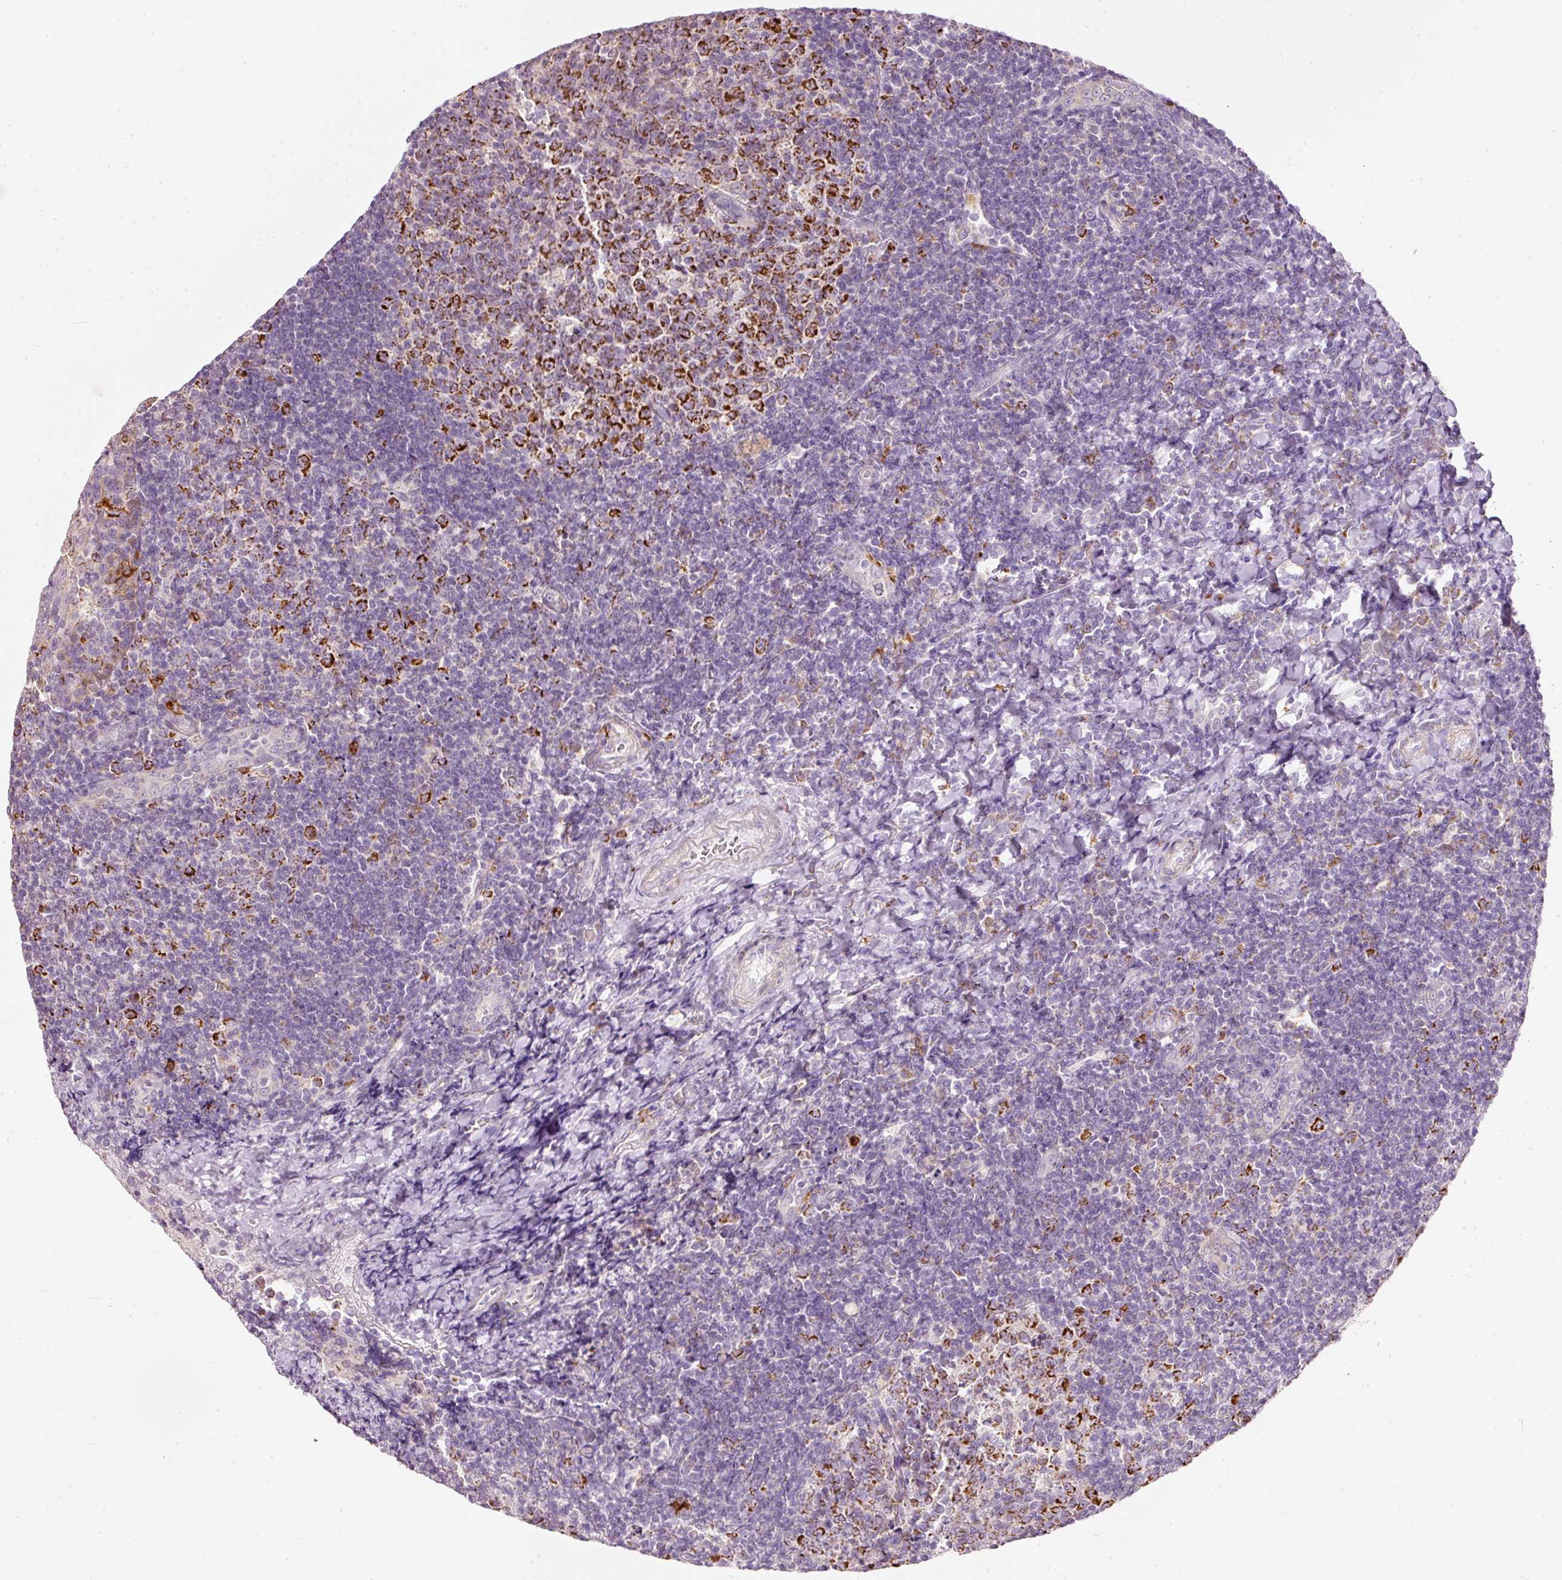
{"staining": {"intensity": "strong", "quantity": ">75%", "location": "cytoplasmic/membranous"}, "tissue": "tonsil", "cell_type": "Germinal center cells", "image_type": "normal", "snomed": [{"axis": "morphology", "description": "Normal tissue, NOS"}, {"axis": "topography", "description": "Tonsil"}], "caption": "Immunohistochemical staining of unremarkable human tonsil exhibits >75% levels of strong cytoplasmic/membranous protein positivity in about >75% of germinal center cells.", "gene": "MTHFD2", "patient": {"sex": "male", "age": 17}}